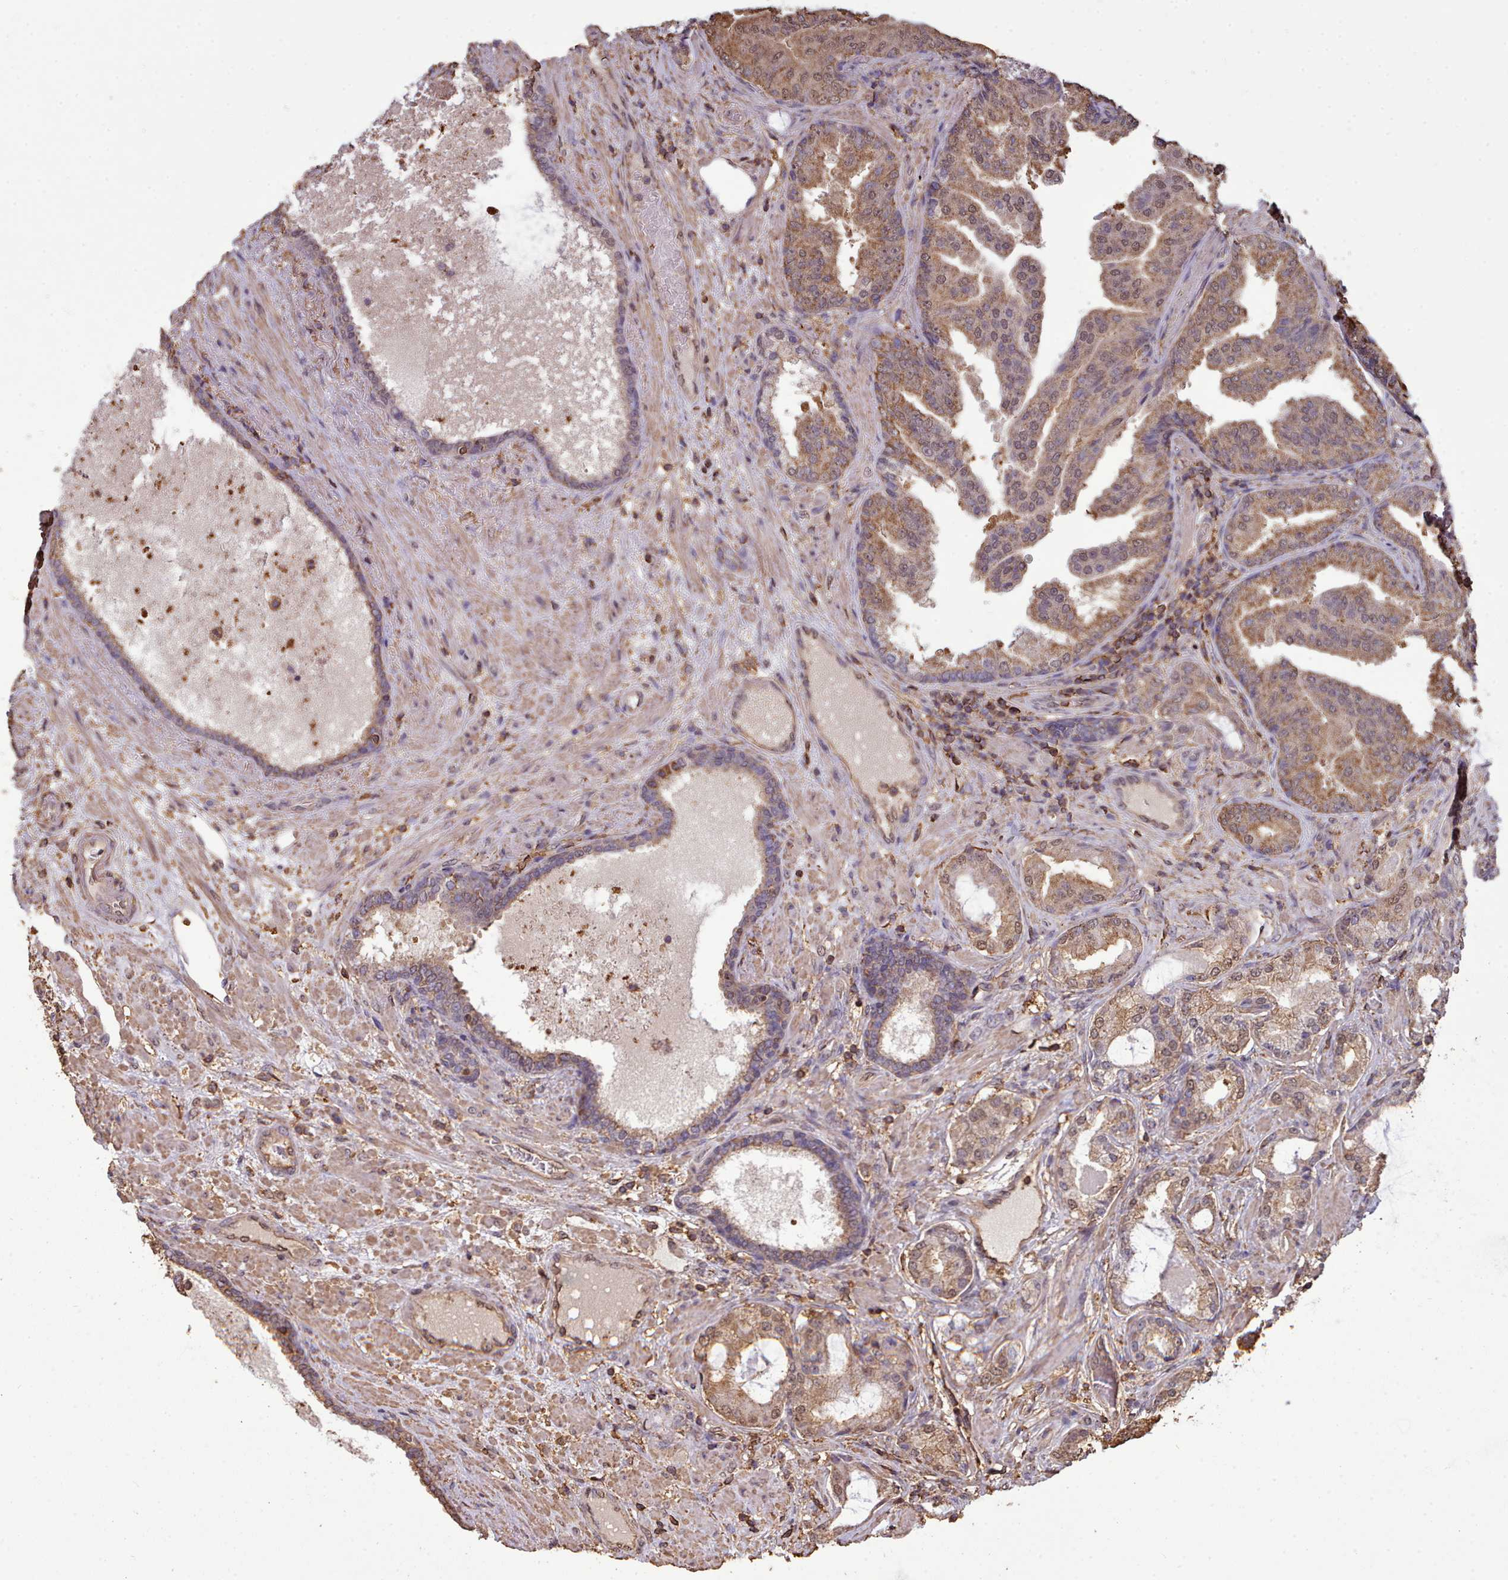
{"staining": {"intensity": "moderate", "quantity": ">75%", "location": "cytoplasmic/membranous,nuclear"}, "tissue": "prostate cancer", "cell_type": "Tumor cells", "image_type": "cancer", "snomed": [{"axis": "morphology", "description": "Adenocarcinoma, High grade"}, {"axis": "topography", "description": "Prostate"}], "caption": "Prostate adenocarcinoma (high-grade) stained for a protein demonstrates moderate cytoplasmic/membranous and nuclear positivity in tumor cells.", "gene": "METRN", "patient": {"sex": "male", "age": 68}}